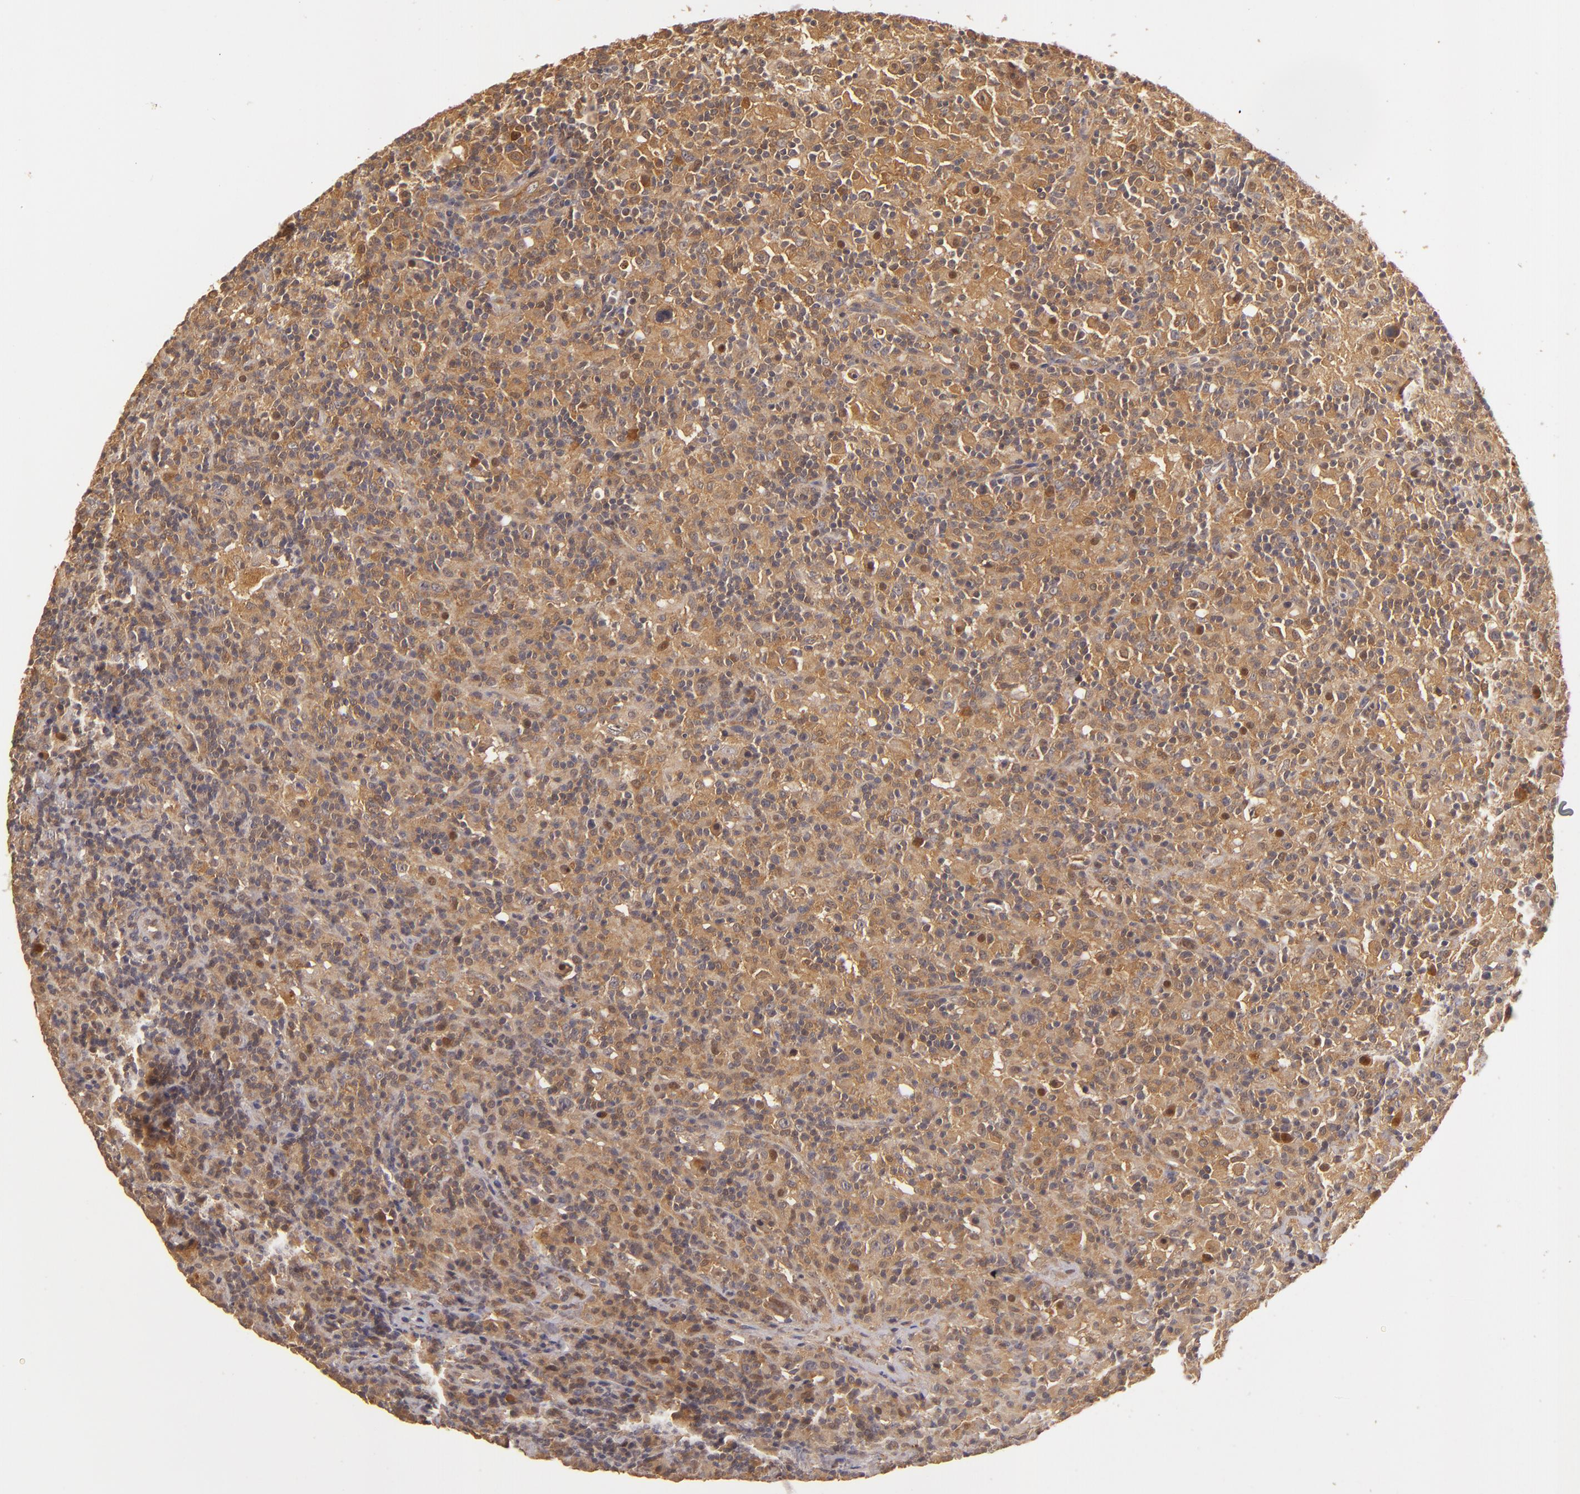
{"staining": {"intensity": "strong", "quantity": ">75%", "location": "cytoplasmic/membranous"}, "tissue": "lymphoma", "cell_type": "Tumor cells", "image_type": "cancer", "snomed": [{"axis": "morphology", "description": "Hodgkin's disease, NOS"}, {"axis": "topography", "description": "Lymph node"}], "caption": "Immunohistochemistry staining of lymphoma, which shows high levels of strong cytoplasmic/membranous positivity in approximately >75% of tumor cells indicating strong cytoplasmic/membranous protein expression. The staining was performed using DAB (3,3'-diaminobenzidine) (brown) for protein detection and nuclei were counterstained in hematoxylin (blue).", "gene": "PRKCD", "patient": {"sex": "male", "age": 46}}